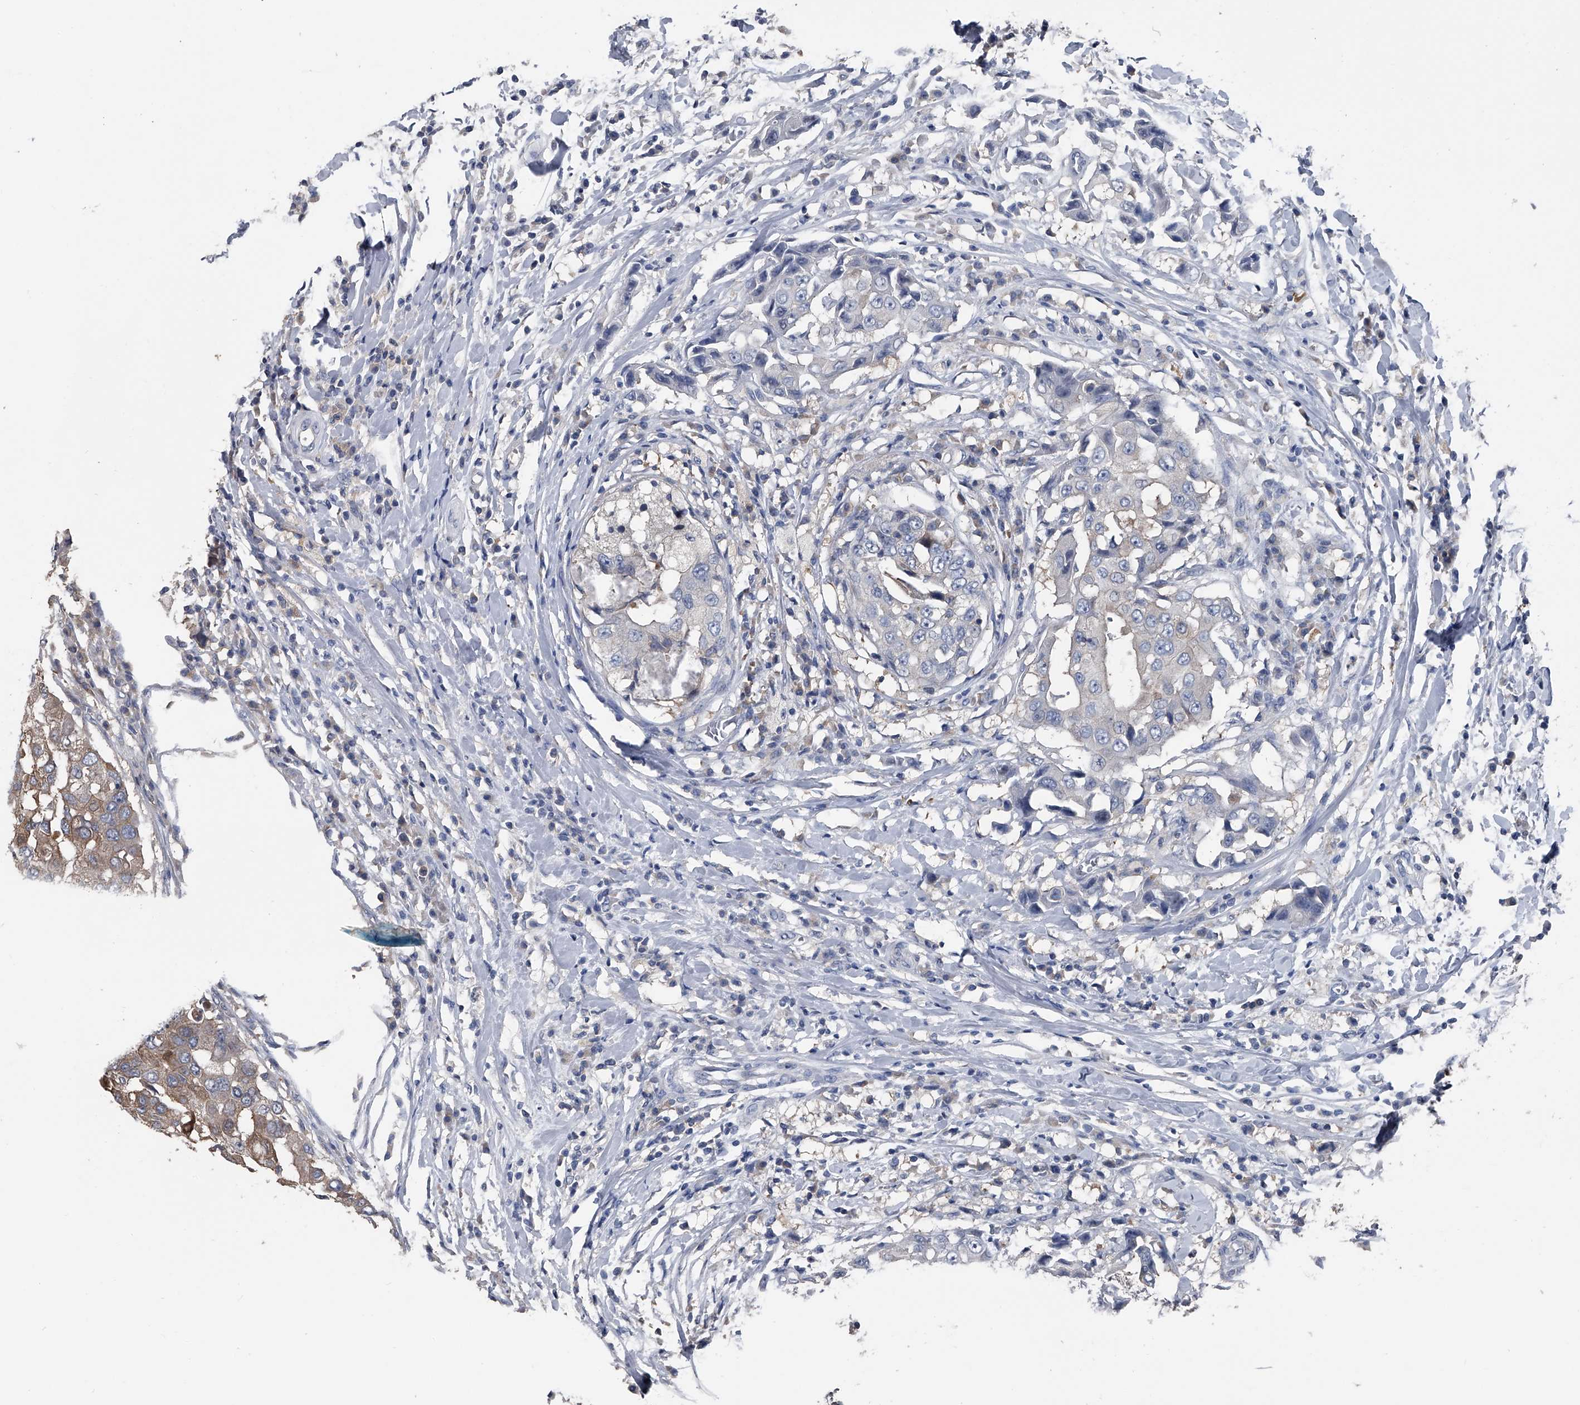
{"staining": {"intensity": "weak", "quantity": "<25%", "location": "cytoplasmic/membranous"}, "tissue": "breast cancer", "cell_type": "Tumor cells", "image_type": "cancer", "snomed": [{"axis": "morphology", "description": "Duct carcinoma"}, {"axis": "topography", "description": "Breast"}], "caption": "Tumor cells are negative for brown protein staining in breast cancer. Nuclei are stained in blue.", "gene": "KIF13A", "patient": {"sex": "female", "age": 27}}